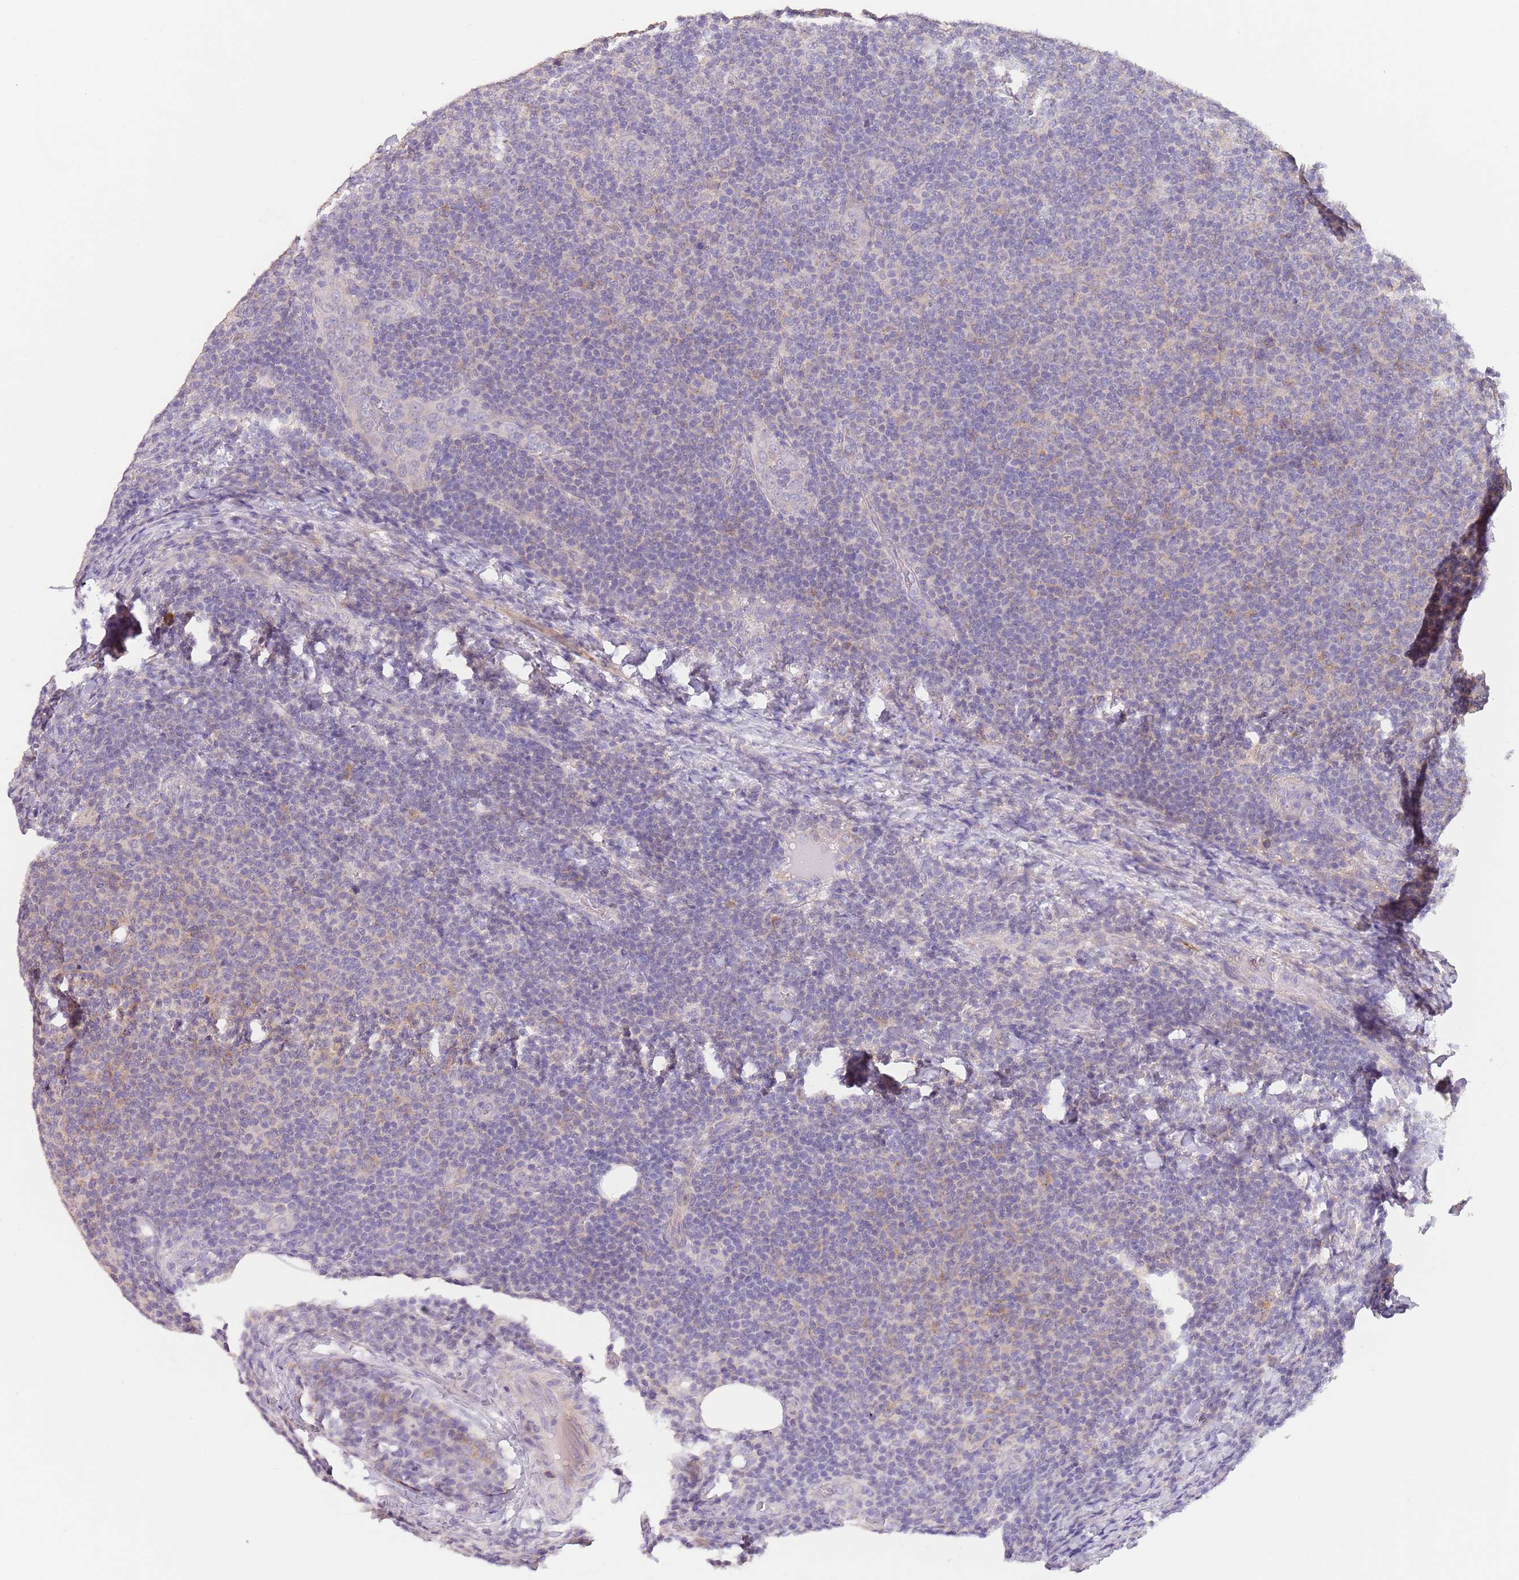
{"staining": {"intensity": "negative", "quantity": "none", "location": "none"}, "tissue": "lymphoma", "cell_type": "Tumor cells", "image_type": "cancer", "snomed": [{"axis": "morphology", "description": "Malignant lymphoma, non-Hodgkin's type, Low grade"}, {"axis": "topography", "description": "Lymph node"}], "caption": "IHC image of human malignant lymphoma, non-Hodgkin's type (low-grade) stained for a protein (brown), which exhibits no staining in tumor cells.", "gene": "ZNF658", "patient": {"sex": "male", "age": 66}}